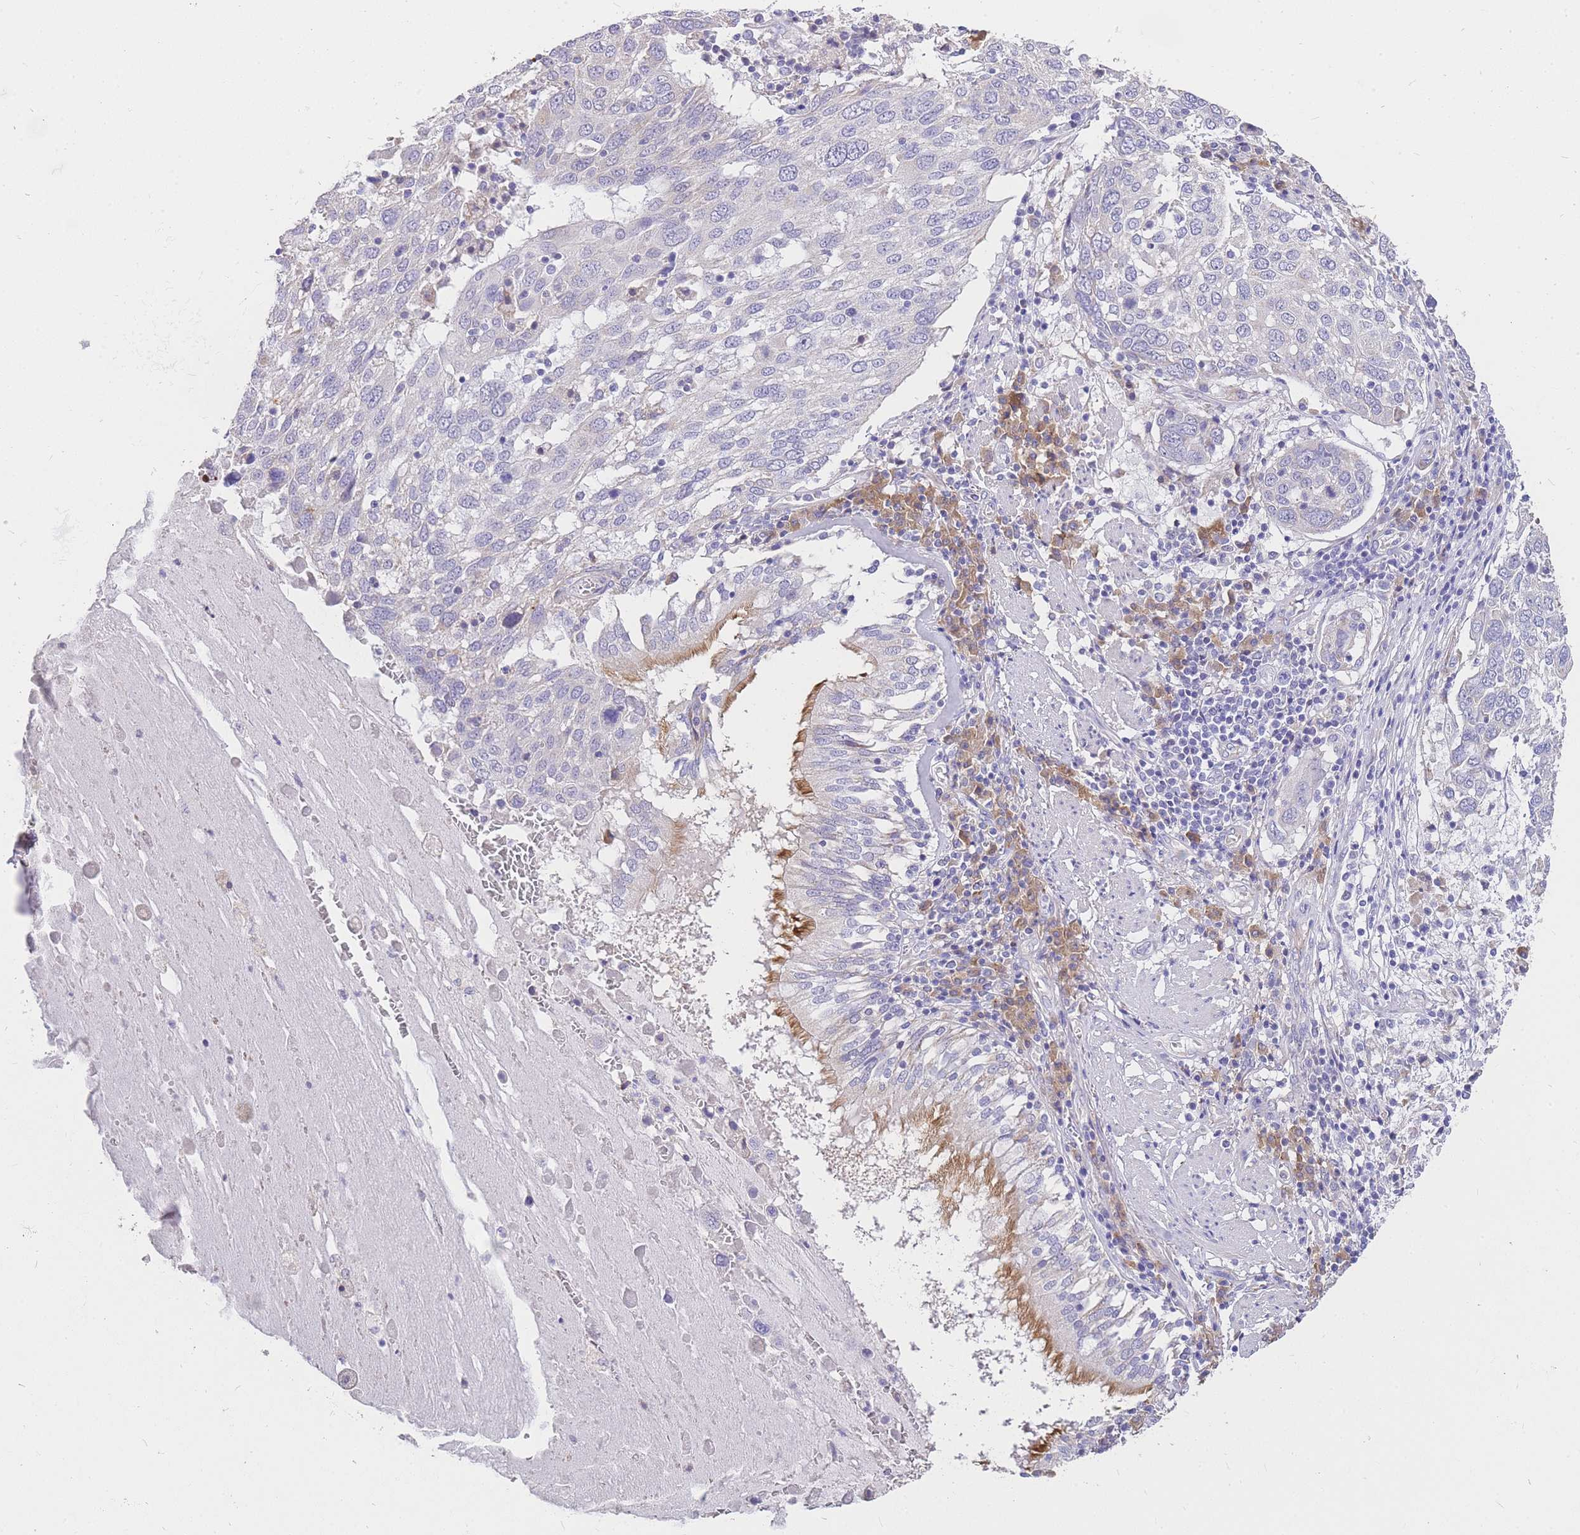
{"staining": {"intensity": "negative", "quantity": "none", "location": "none"}, "tissue": "lung cancer", "cell_type": "Tumor cells", "image_type": "cancer", "snomed": [{"axis": "morphology", "description": "Squamous cell carcinoma, NOS"}, {"axis": "topography", "description": "Lung"}], "caption": "An immunohistochemistry image of lung squamous cell carcinoma is shown. There is no staining in tumor cells of lung squamous cell carcinoma. Brightfield microscopy of IHC stained with DAB (brown) and hematoxylin (blue), captured at high magnification.", "gene": "C2orf88", "patient": {"sex": "male", "age": 65}}